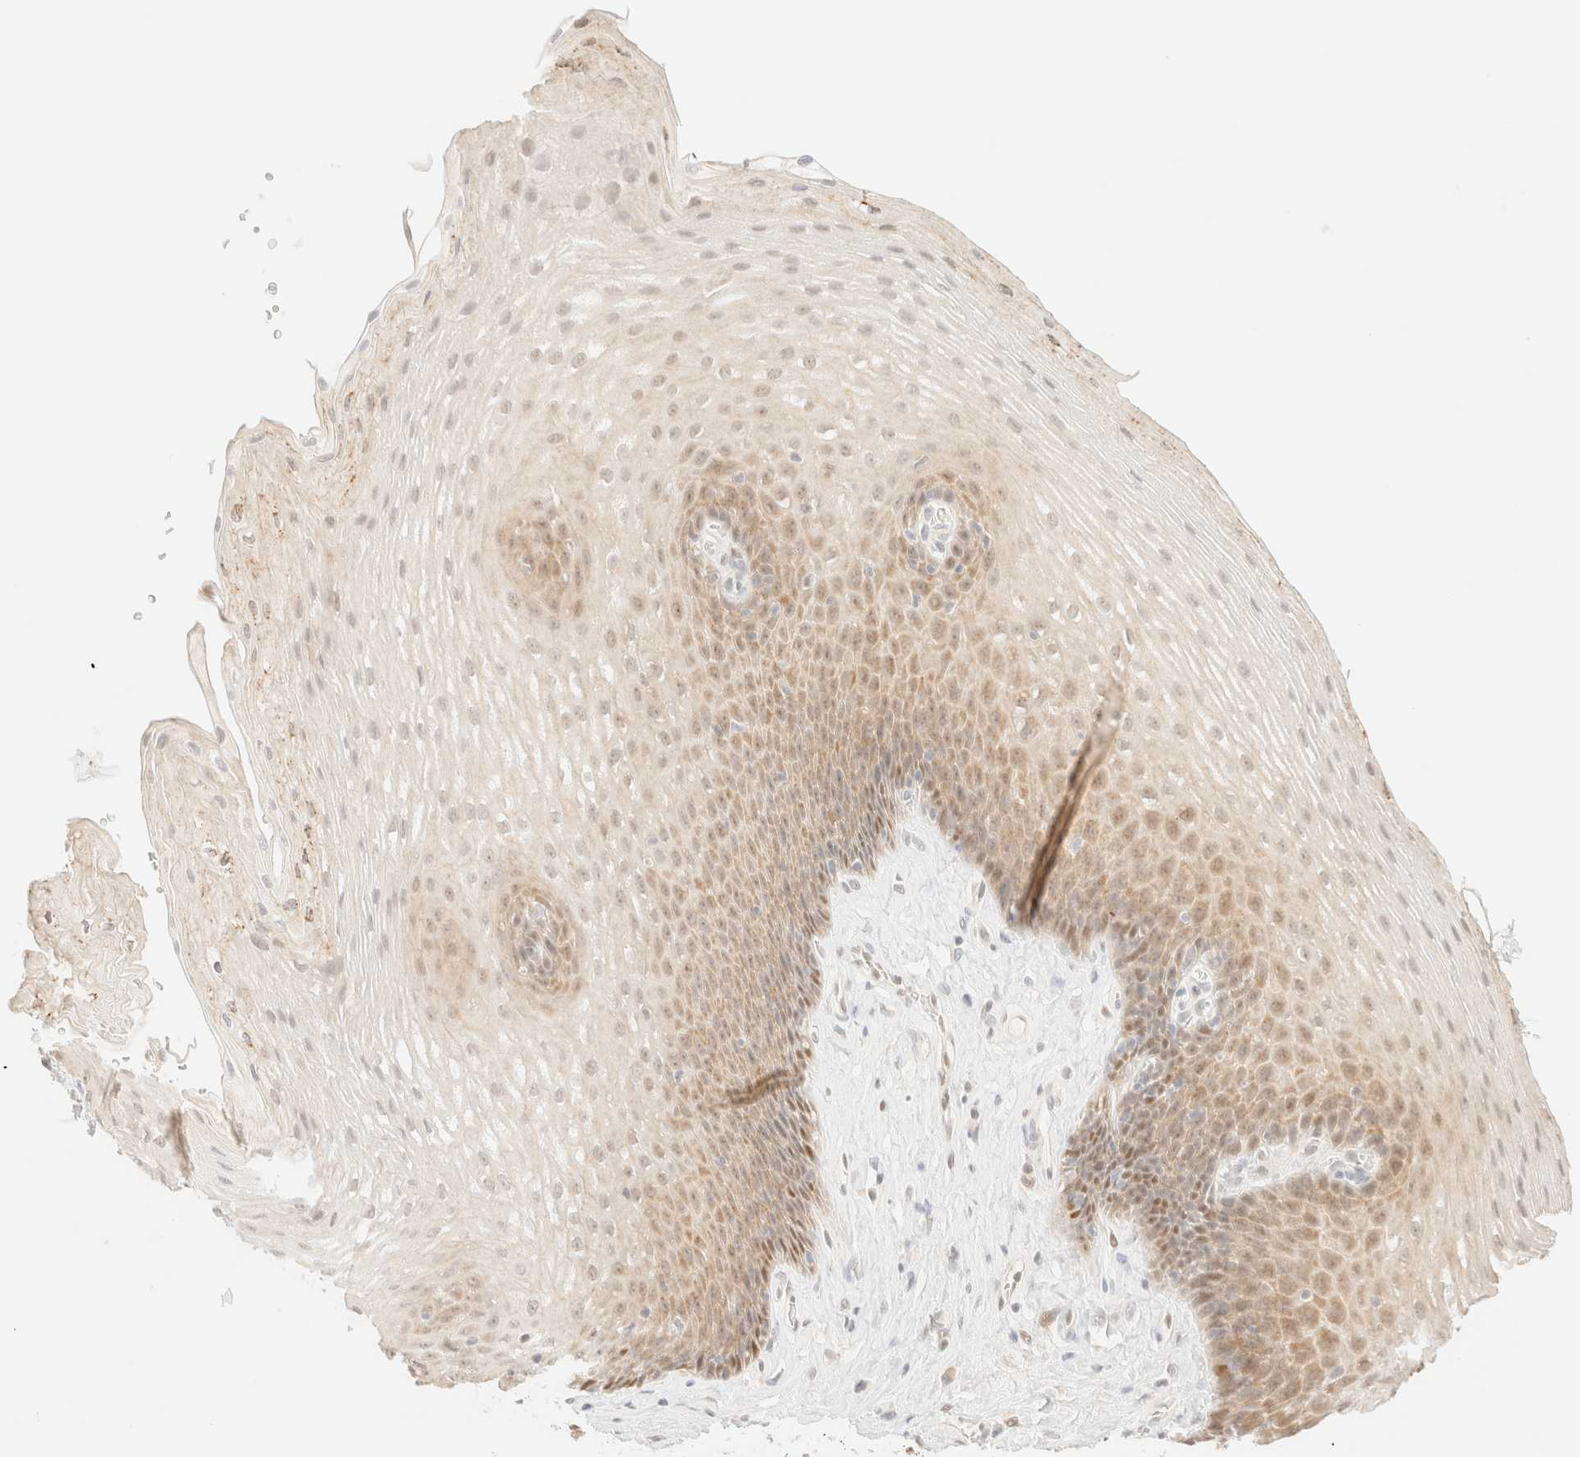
{"staining": {"intensity": "moderate", "quantity": "25%-75%", "location": "cytoplasmic/membranous"}, "tissue": "esophagus", "cell_type": "Squamous epithelial cells", "image_type": "normal", "snomed": [{"axis": "morphology", "description": "Normal tissue, NOS"}, {"axis": "topography", "description": "Esophagus"}], "caption": "A brown stain labels moderate cytoplasmic/membranous staining of a protein in squamous epithelial cells of benign human esophagus.", "gene": "TSR1", "patient": {"sex": "female", "age": 66}}